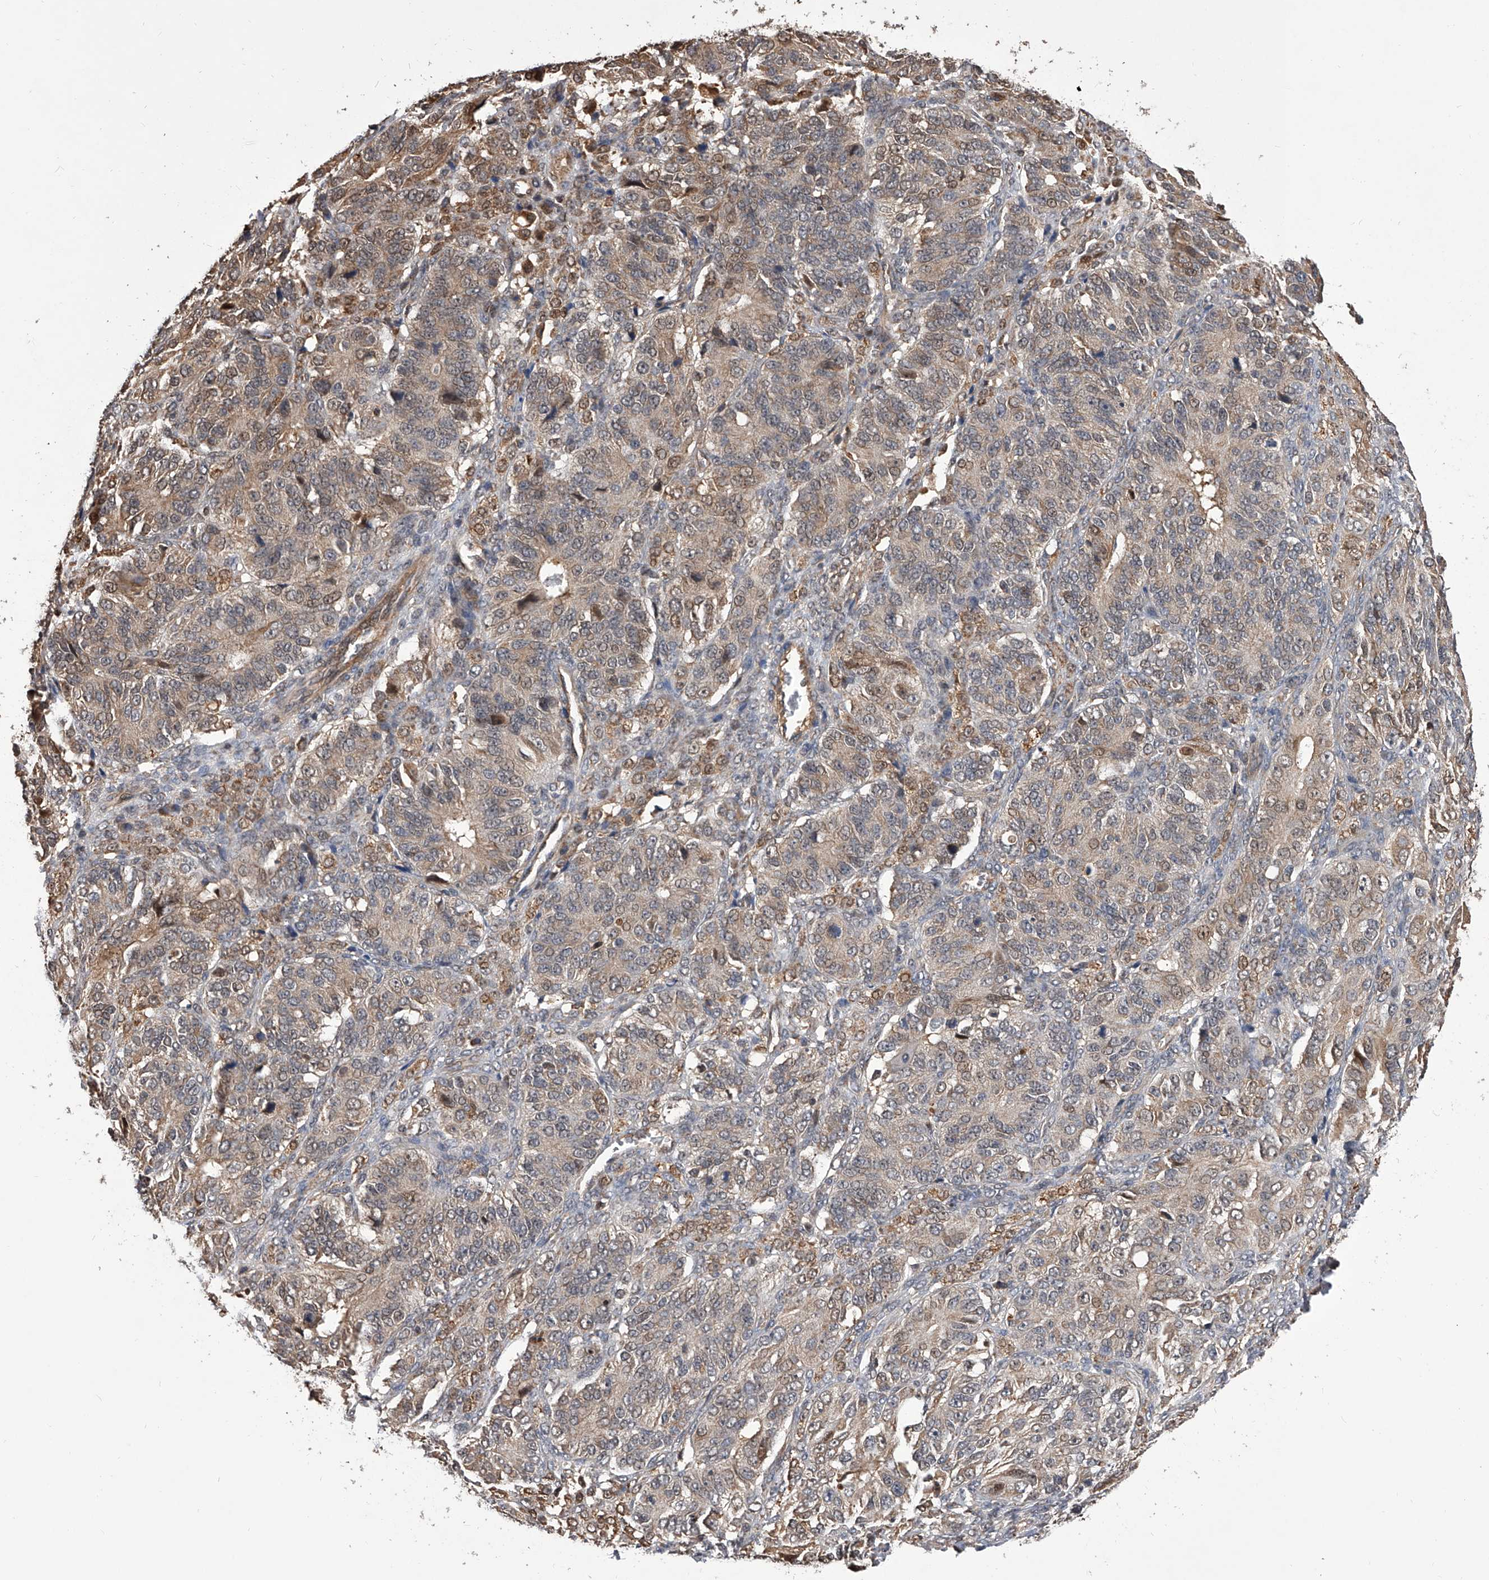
{"staining": {"intensity": "weak", "quantity": ">75%", "location": "cytoplasmic/membranous,nuclear"}, "tissue": "ovarian cancer", "cell_type": "Tumor cells", "image_type": "cancer", "snomed": [{"axis": "morphology", "description": "Carcinoma, endometroid"}, {"axis": "topography", "description": "Ovary"}], "caption": "Ovarian endometroid carcinoma tissue reveals weak cytoplasmic/membranous and nuclear positivity in about >75% of tumor cells, visualized by immunohistochemistry.", "gene": "GMDS", "patient": {"sex": "female", "age": 51}}